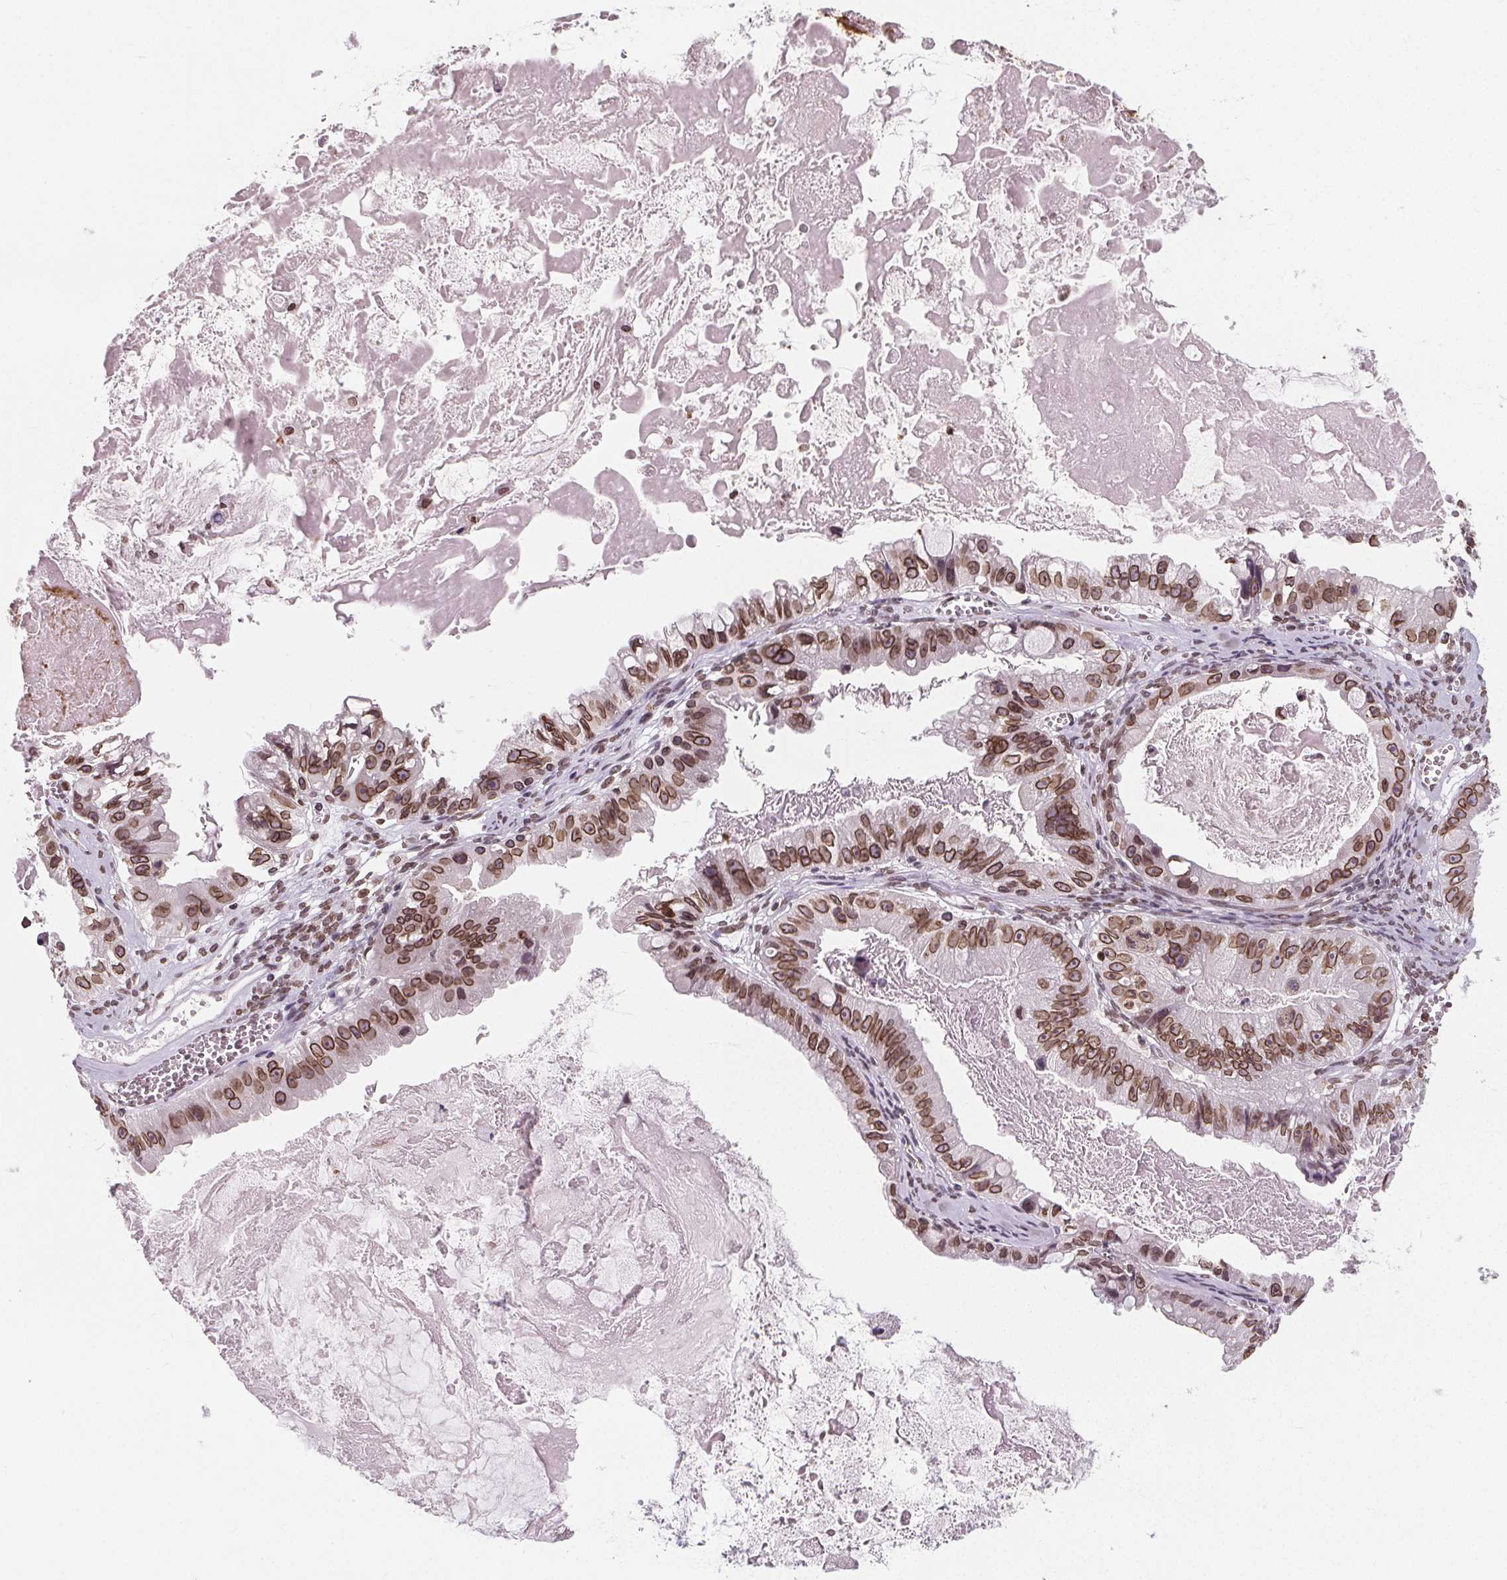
{"staining": {"intensity": "moderate", "quantity": ">75%", "location": "cytoplasmic/membranous,nuclear"}, "tissue": "ovarian cancer", "cell_type": "Tumor cells", "image_type": "cancer", "snomed": [{"axis": "morphology", "description": "Cystadenocarcinoma, mucinous, NOS"}, {"axis": "topography", "description": "Ovary"}], "caption": "IHC (DAB (3,3'-diaminobenzidine)) staining of ovarian mucinous cystadenocarcinoma demonstrates moderate cytoplasmic/membranous and nuclear protein staining in approximately >75% of tumor cells. The protein is shown in brown color, while the nuclei are stained blue.", "gene": "TTC39C", "patient": {"sex": "female", "age": 61}}